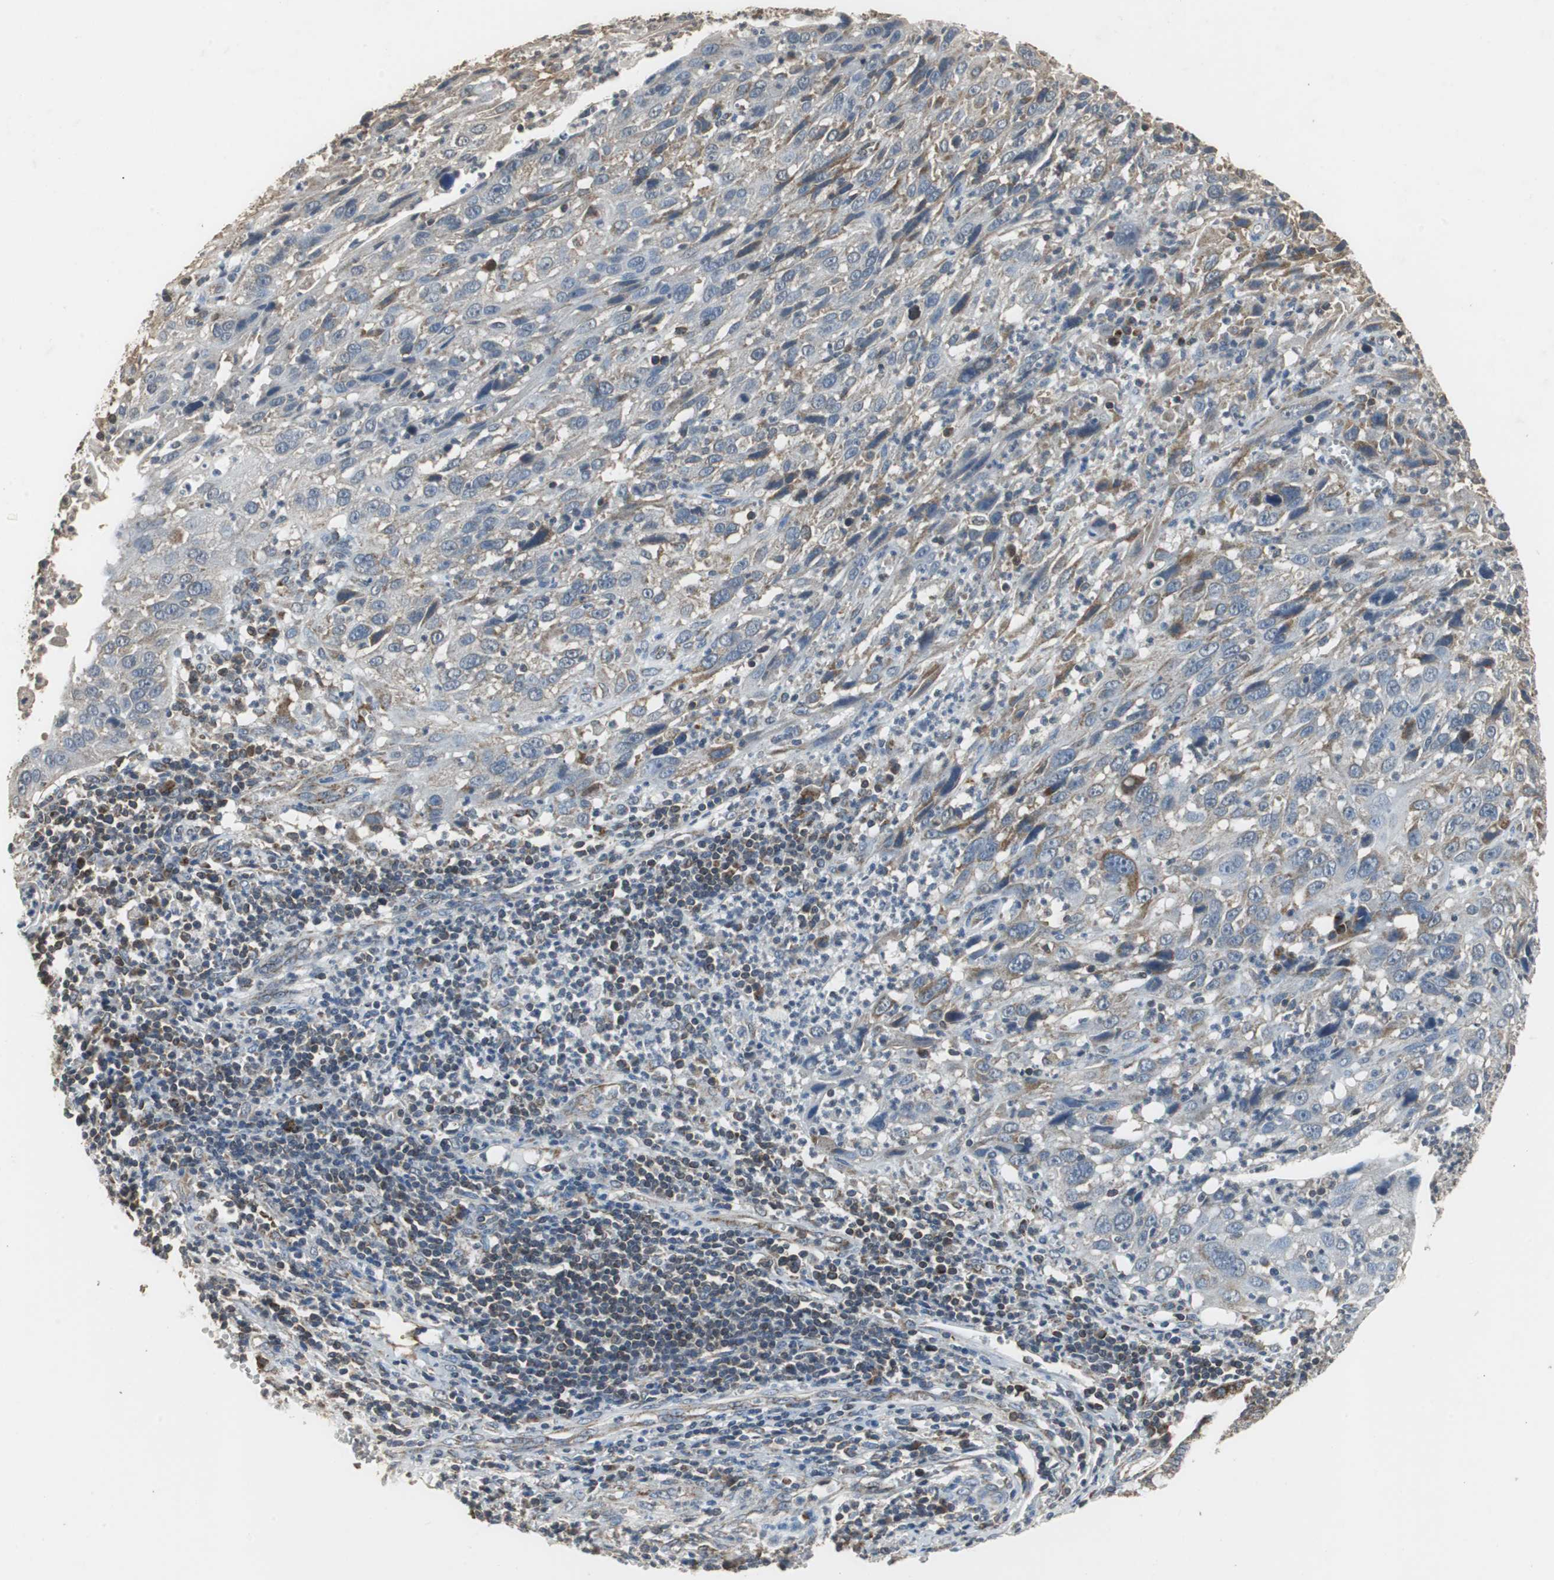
{"staining": {"intensity": "weak", "quantity": "<25%", "location": "cytoplasmic/membranous"}, "tissue": "cervical cancer", "cell_type": "Tumor cells", "image_type": "cancer", "snomed": [{"axis": "morphology", "description": "Squamous cell carcinoma, NOS"}, {"axis": "topography", "description": "Cervix"}], "caption": "Immunohistochemical staining of human cervical cancer shows no significant expression in tumor cells. Nuclei are stained in blue.", "gene": "NNT", "patient": {"sex": "female", "age": 32}}